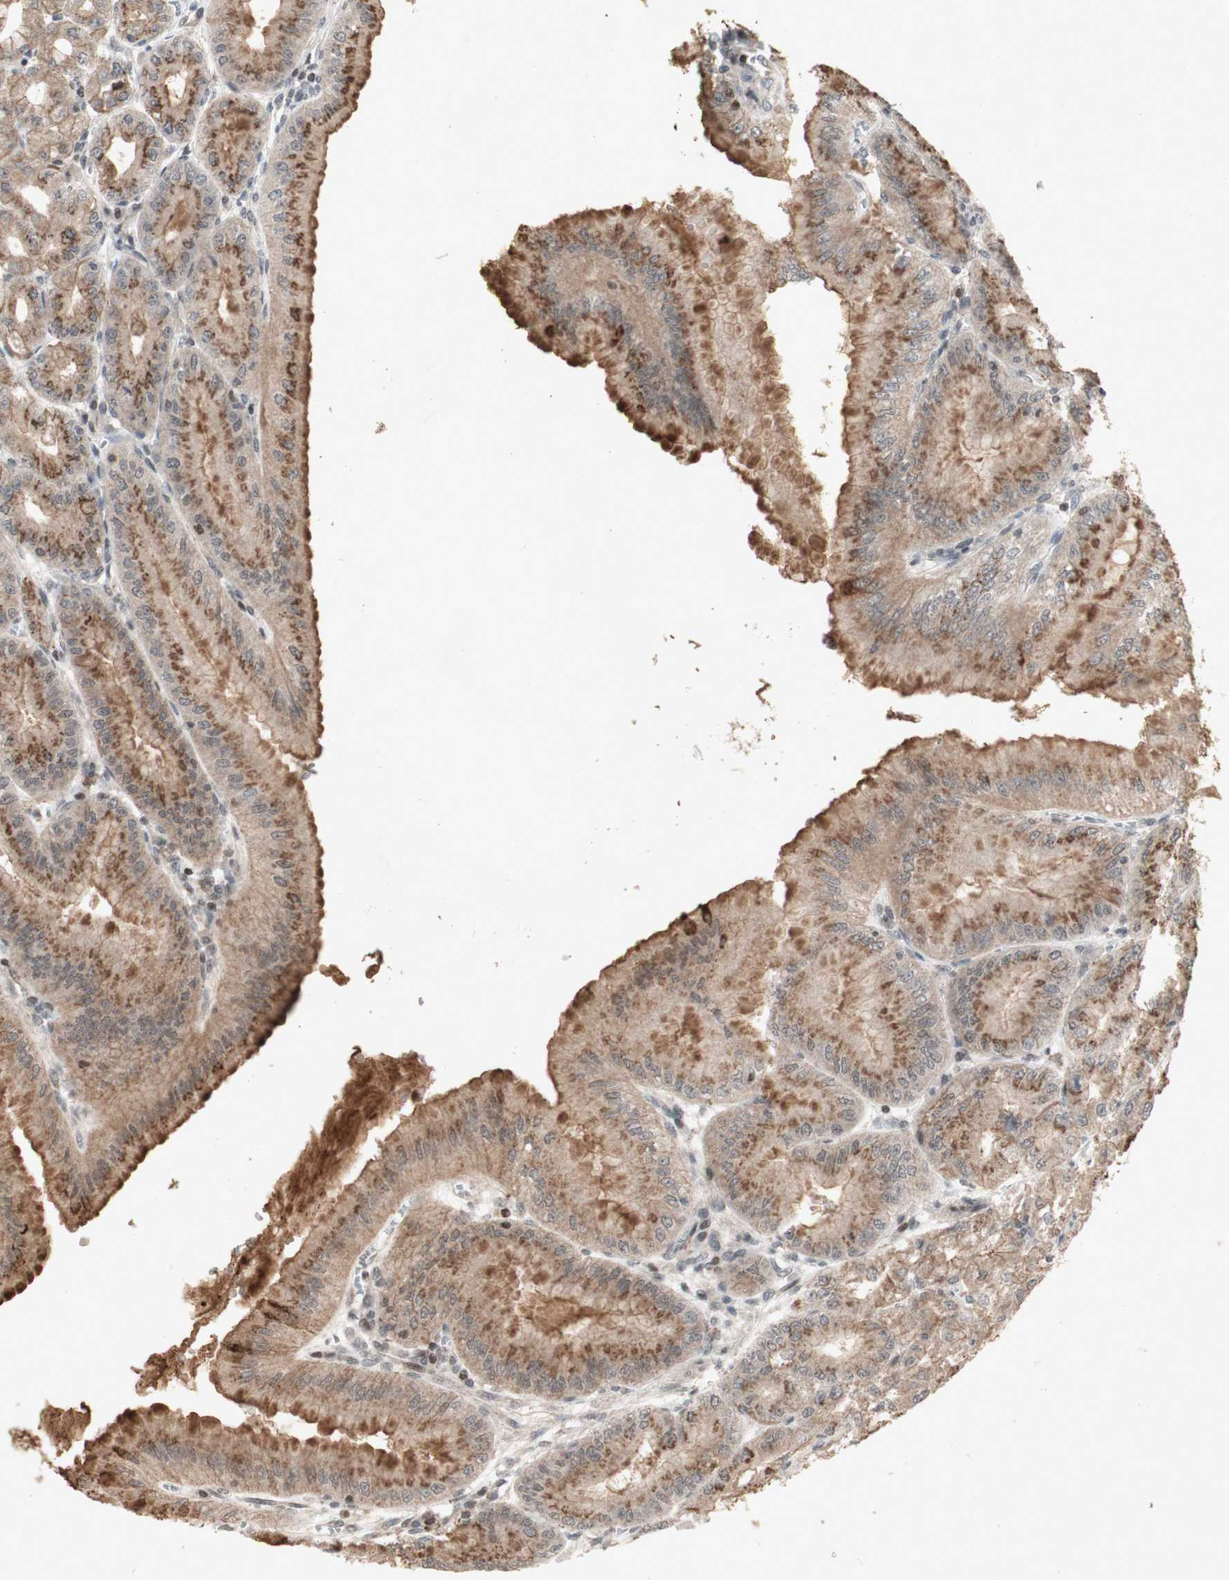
{"staining": {"intensity": "strong", "quantity": ">75%", "location": "cytoplasmic/membranous,nuclear"}, "tissue": "stomach", "cell_type": "Glandular cells", "image_type": "normal", "snomed": [{"axis": "morphology", "description": "Normal tissue, NOS"}, {"axis": "topography", "description": "Stomach, lower"}], "caption": "Immunohistochemical staining of unremarkable stomach displays high levels of strong cytoplasmic/membranous,nuclear staining in approximately >75% of glandular cells.", "gene": "PLXNA1", "patient": {"sex": "male", "age": 71}}